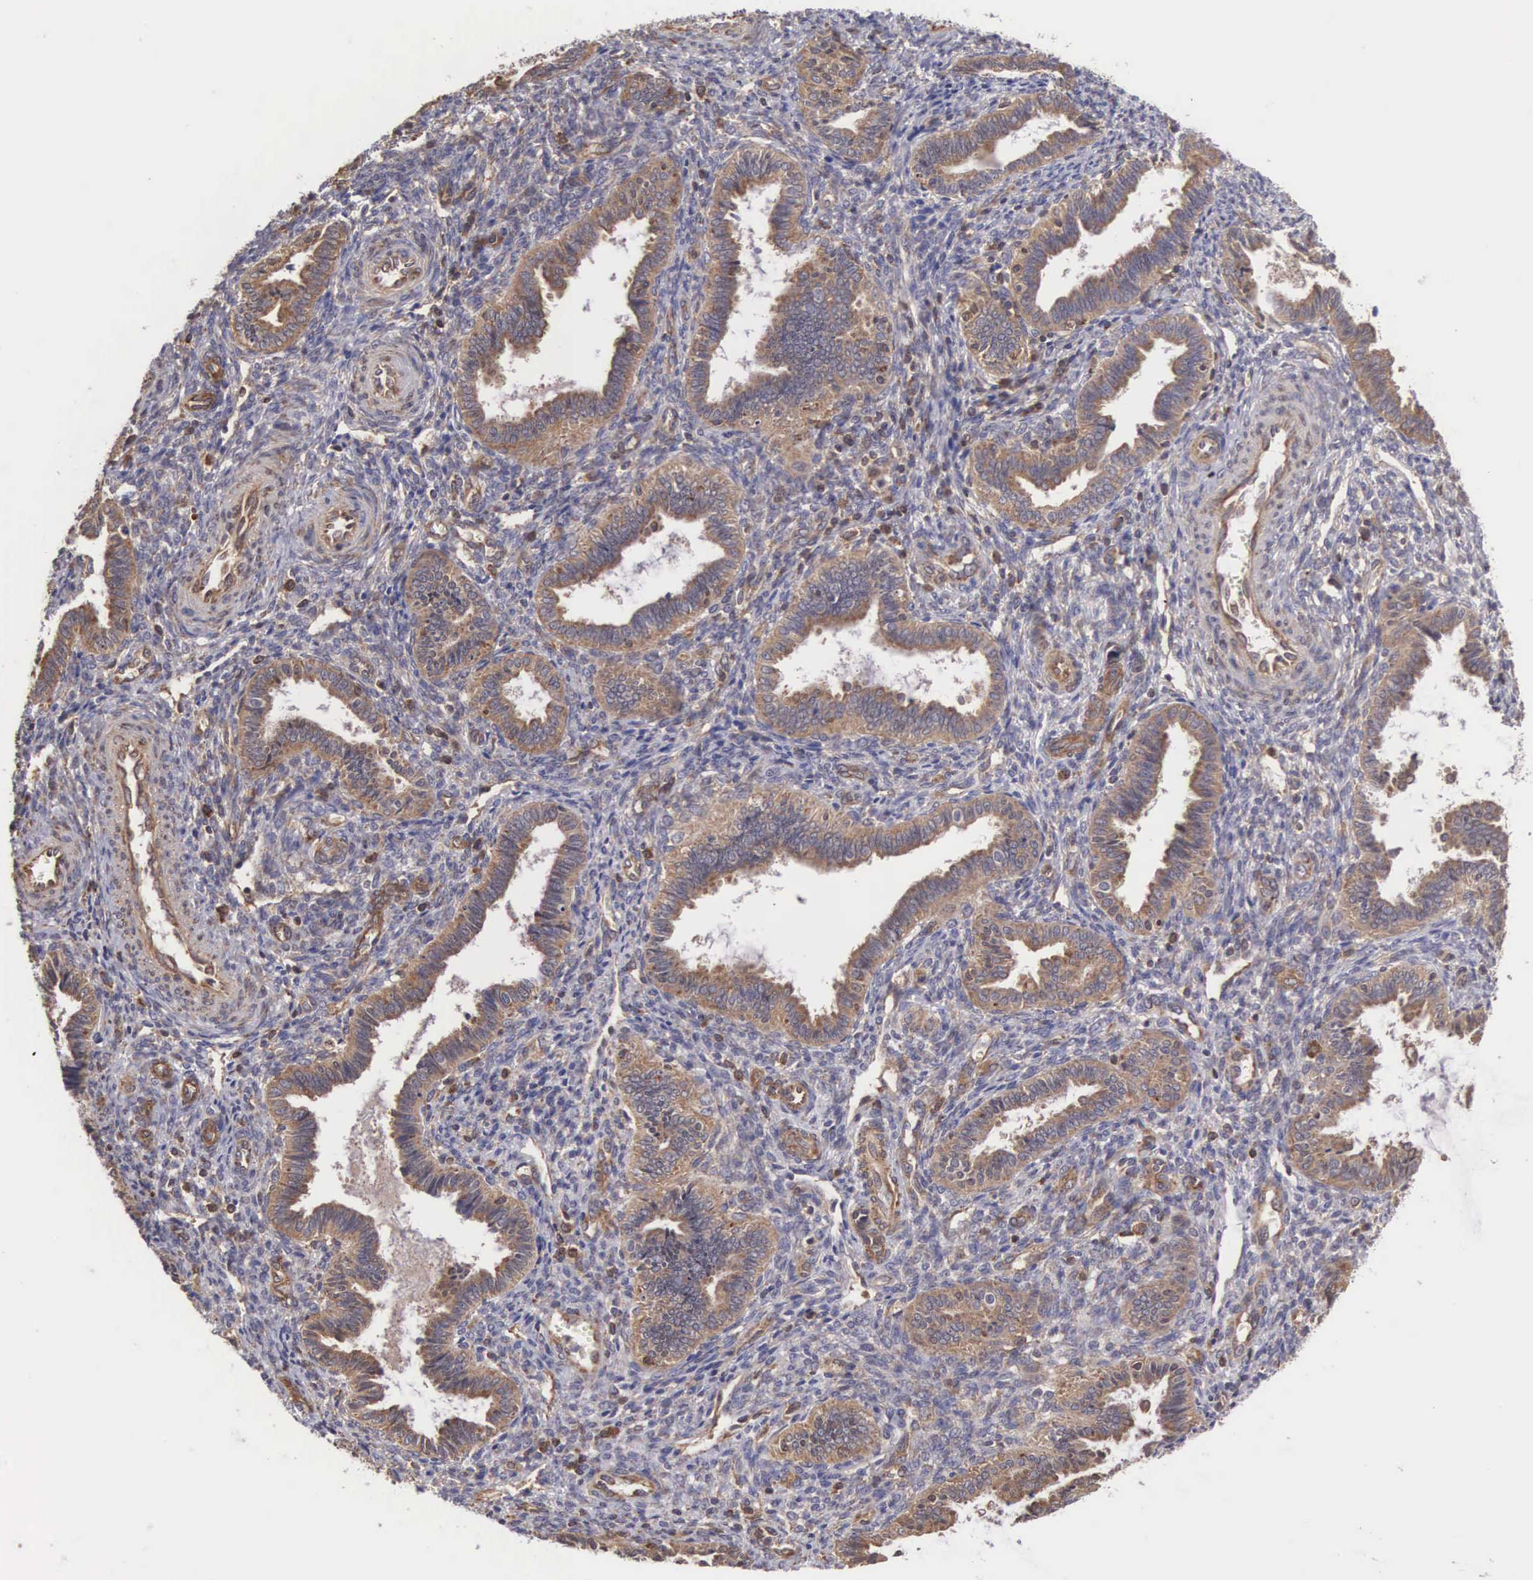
{"staining": {"intensity": "moderate", "quantity": "<25%", "location": "cytoplasmic/membranous"}, "tissue": "endometrium", "cell_type": "Cells in endometrial stroma", "image_type": "normal", "snomed": [{"axis": "morphology", "description": "Normal tissue, NOS"}, {"axis": "topography", "description": "Endometrium"}], "caption": "Protein staining of unremarkable endometrium reveals moderate cytoplasmic/membranous expression in approximately <25% of cells in endometrial stroma.", "gene": "DHRS1", "patient": {"sex": "female", "age": 36}}